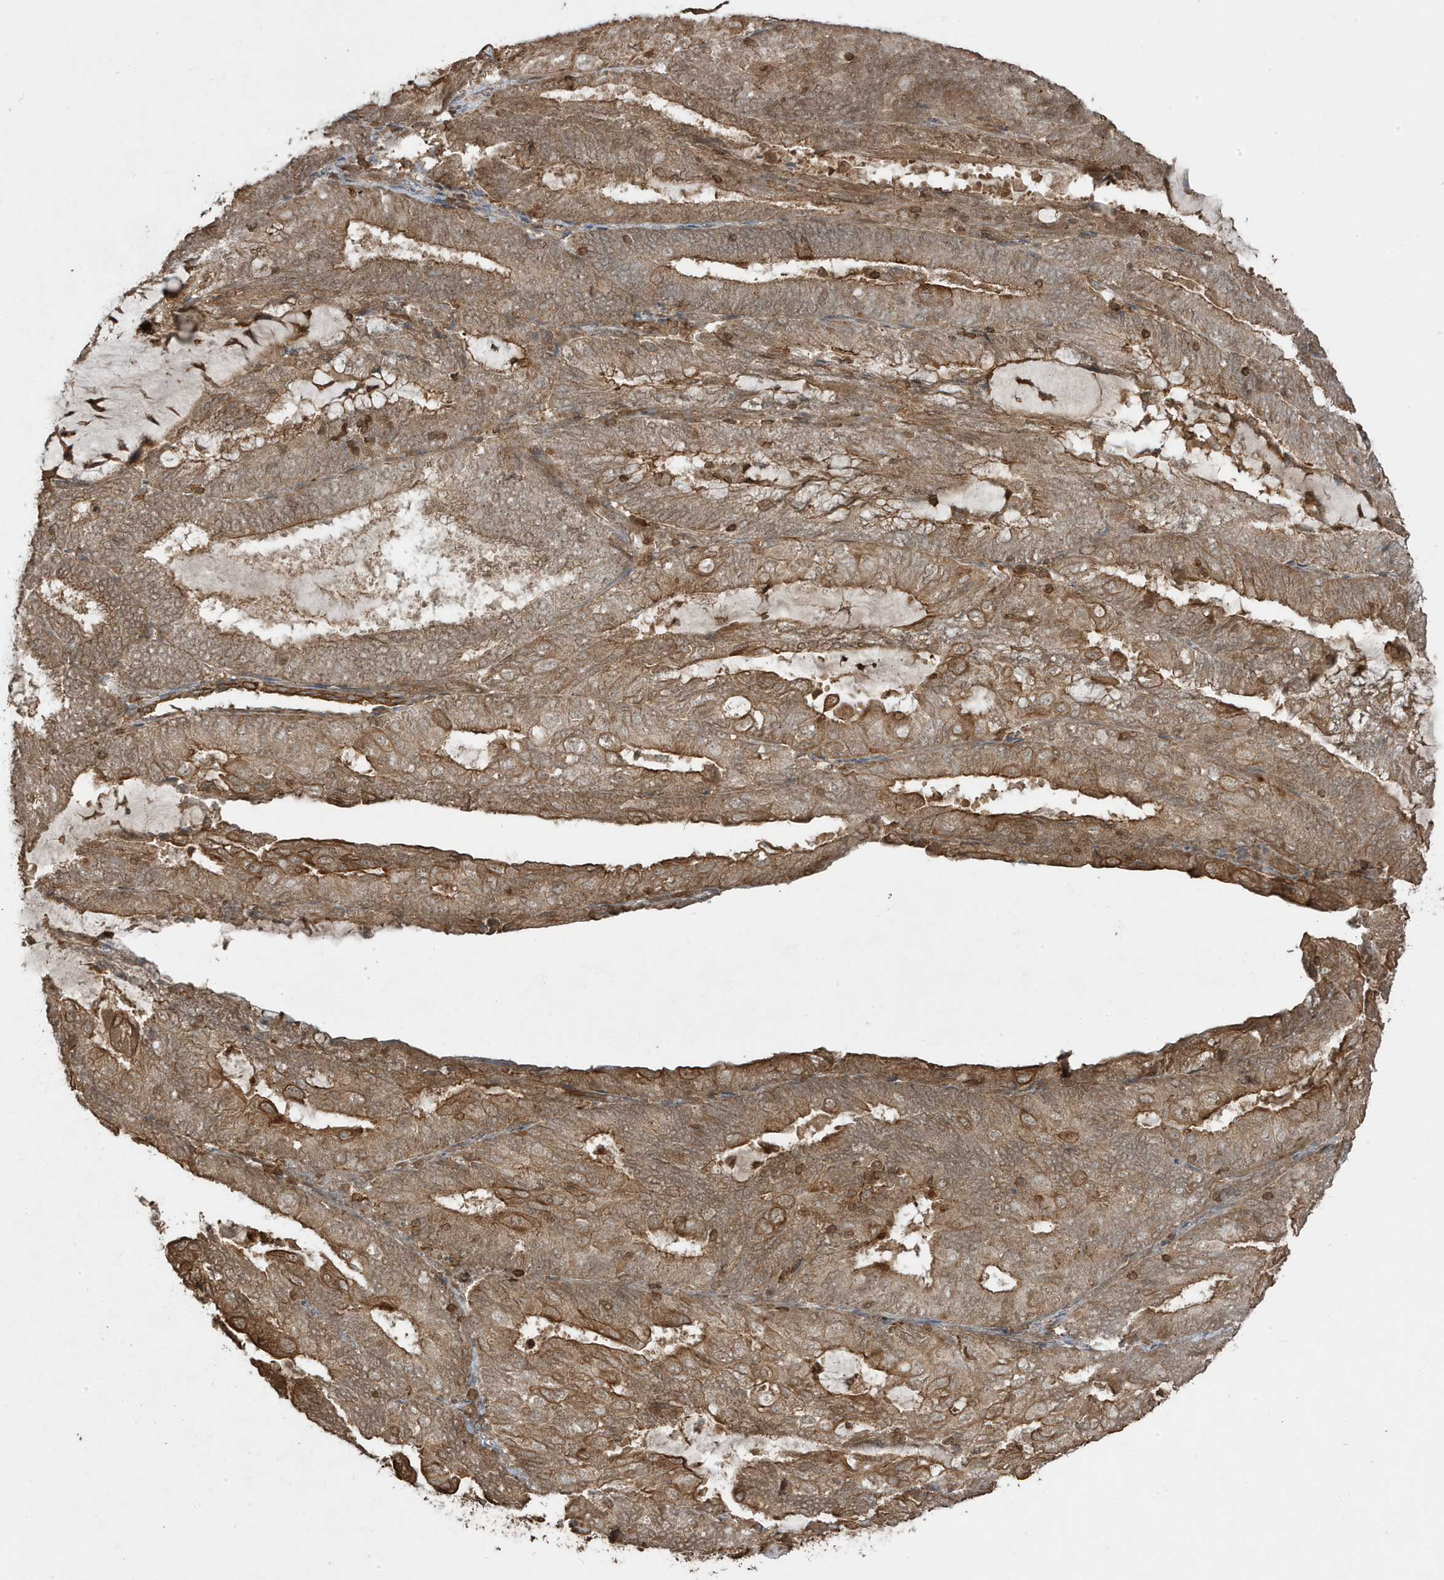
{"staining": {"intensity": "moderate", "quantity": ">75%", "location": "cytoplasmic/membranous,nuclear"}, "tissue": "endometrial cancer", "cell_type": "Tumor cells", "image_type": "cancer", "snomed": [{"axis": "morphology", "description": "Adenocarcinoma, NOS"}, {"axis": "topography", "description": "Endometrium"}], "caption": "Immunohistochemical staining of human adenocarcinoma (endometrial) shows medium levels of moderate cytoplasmic/membranous and nuclear expression in about >75% of tumor cells. The staining was performed using DAB to visualize the protein expression in brown, while the nuclei were stained in blue with hematoxylin (Magnification: 20x).", "gene": "ASAP1", "patient": {"sex": "female", "age": 81}}